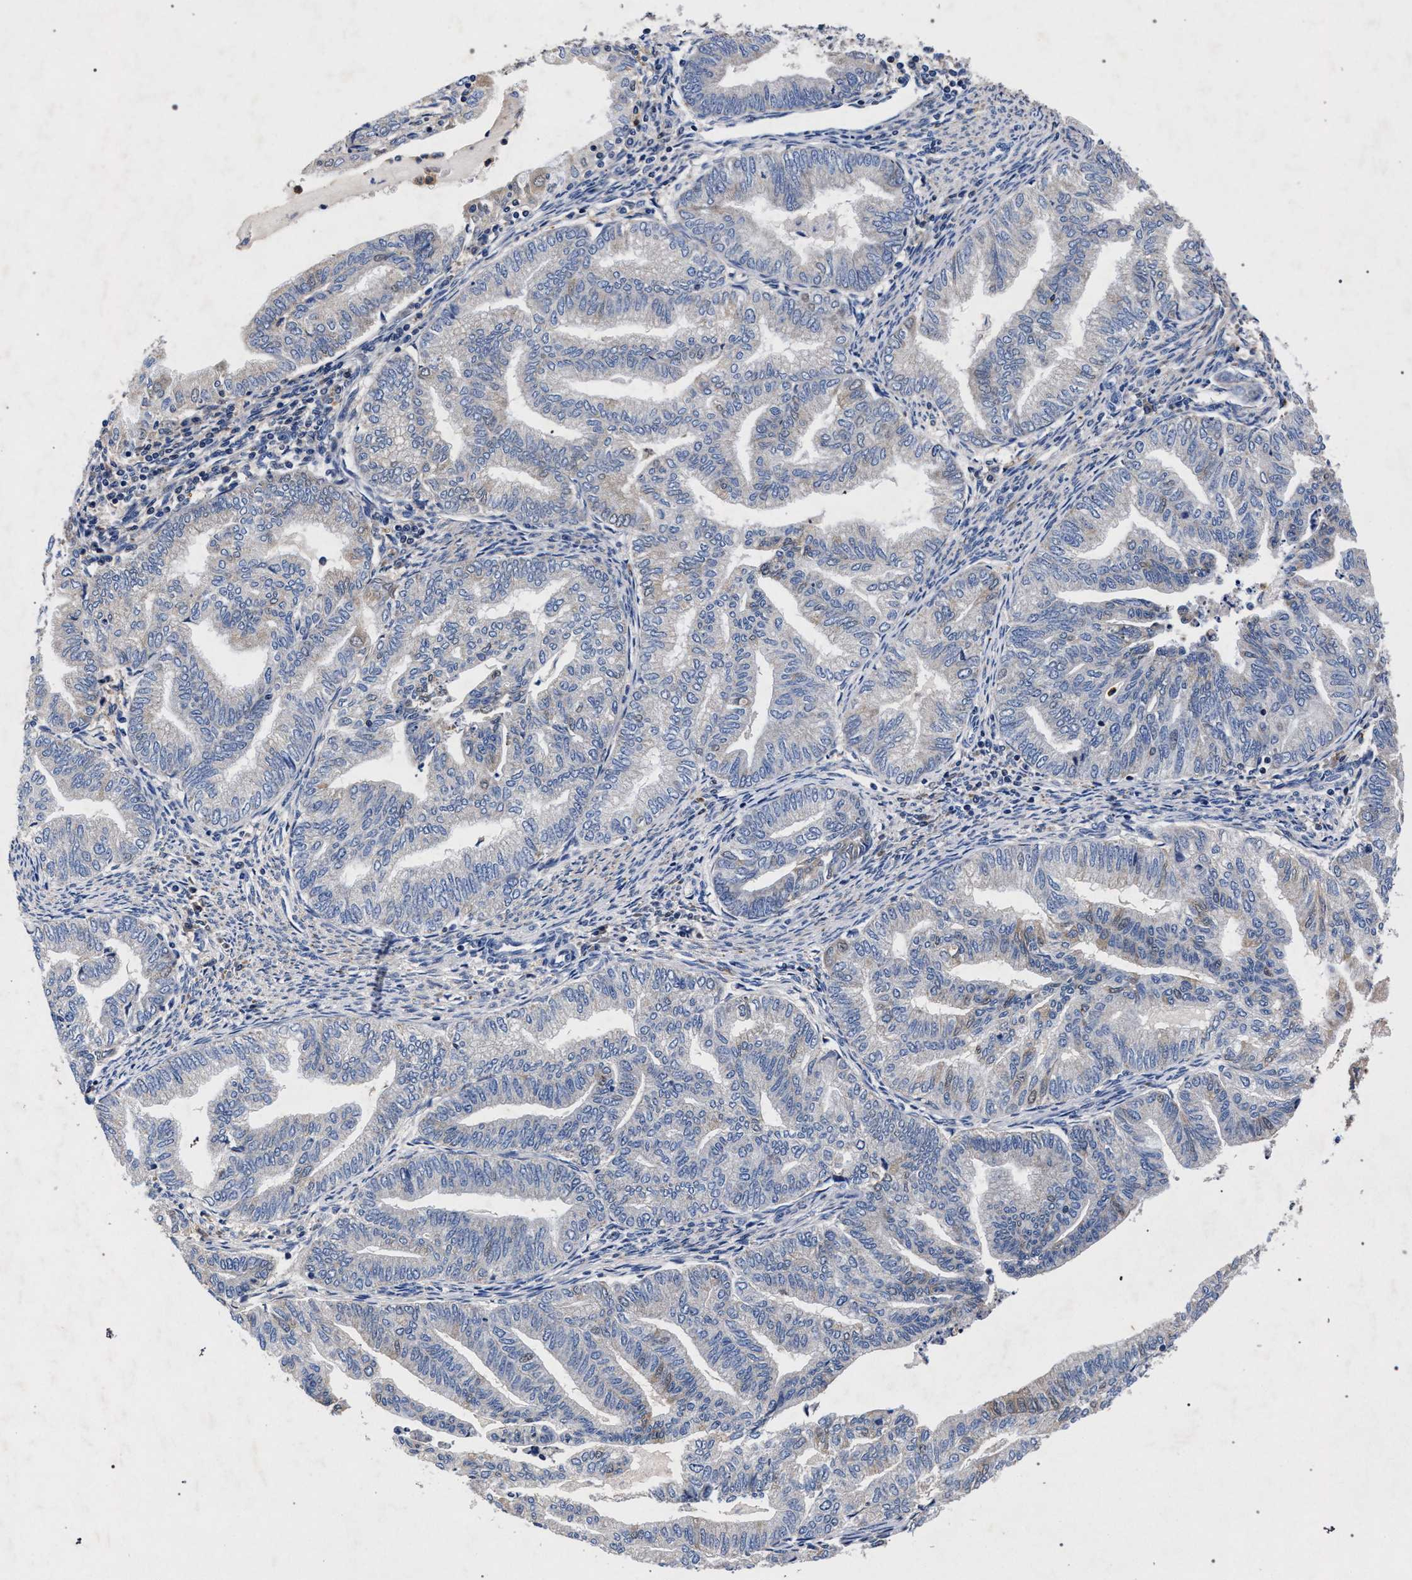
{"staining": {"intensity": "negative", "quantity": "none", "location": "none"}, "tissue": "endometrial cancer", "cell_type": "Tumor cells", "image_type": "cancer", "snomed": [{"axis": "morphology", "description": "Adenocarcinoma, NOS"}, {"axis": "topography", "description": "Endometrium"}], "caption": "Immunohistochemical staining of endometrial adenocarcinoma reveals no significant expression in tumor cells.", "gene": "HSD17B14", "patient": {"sex": "female", "age": 79}}